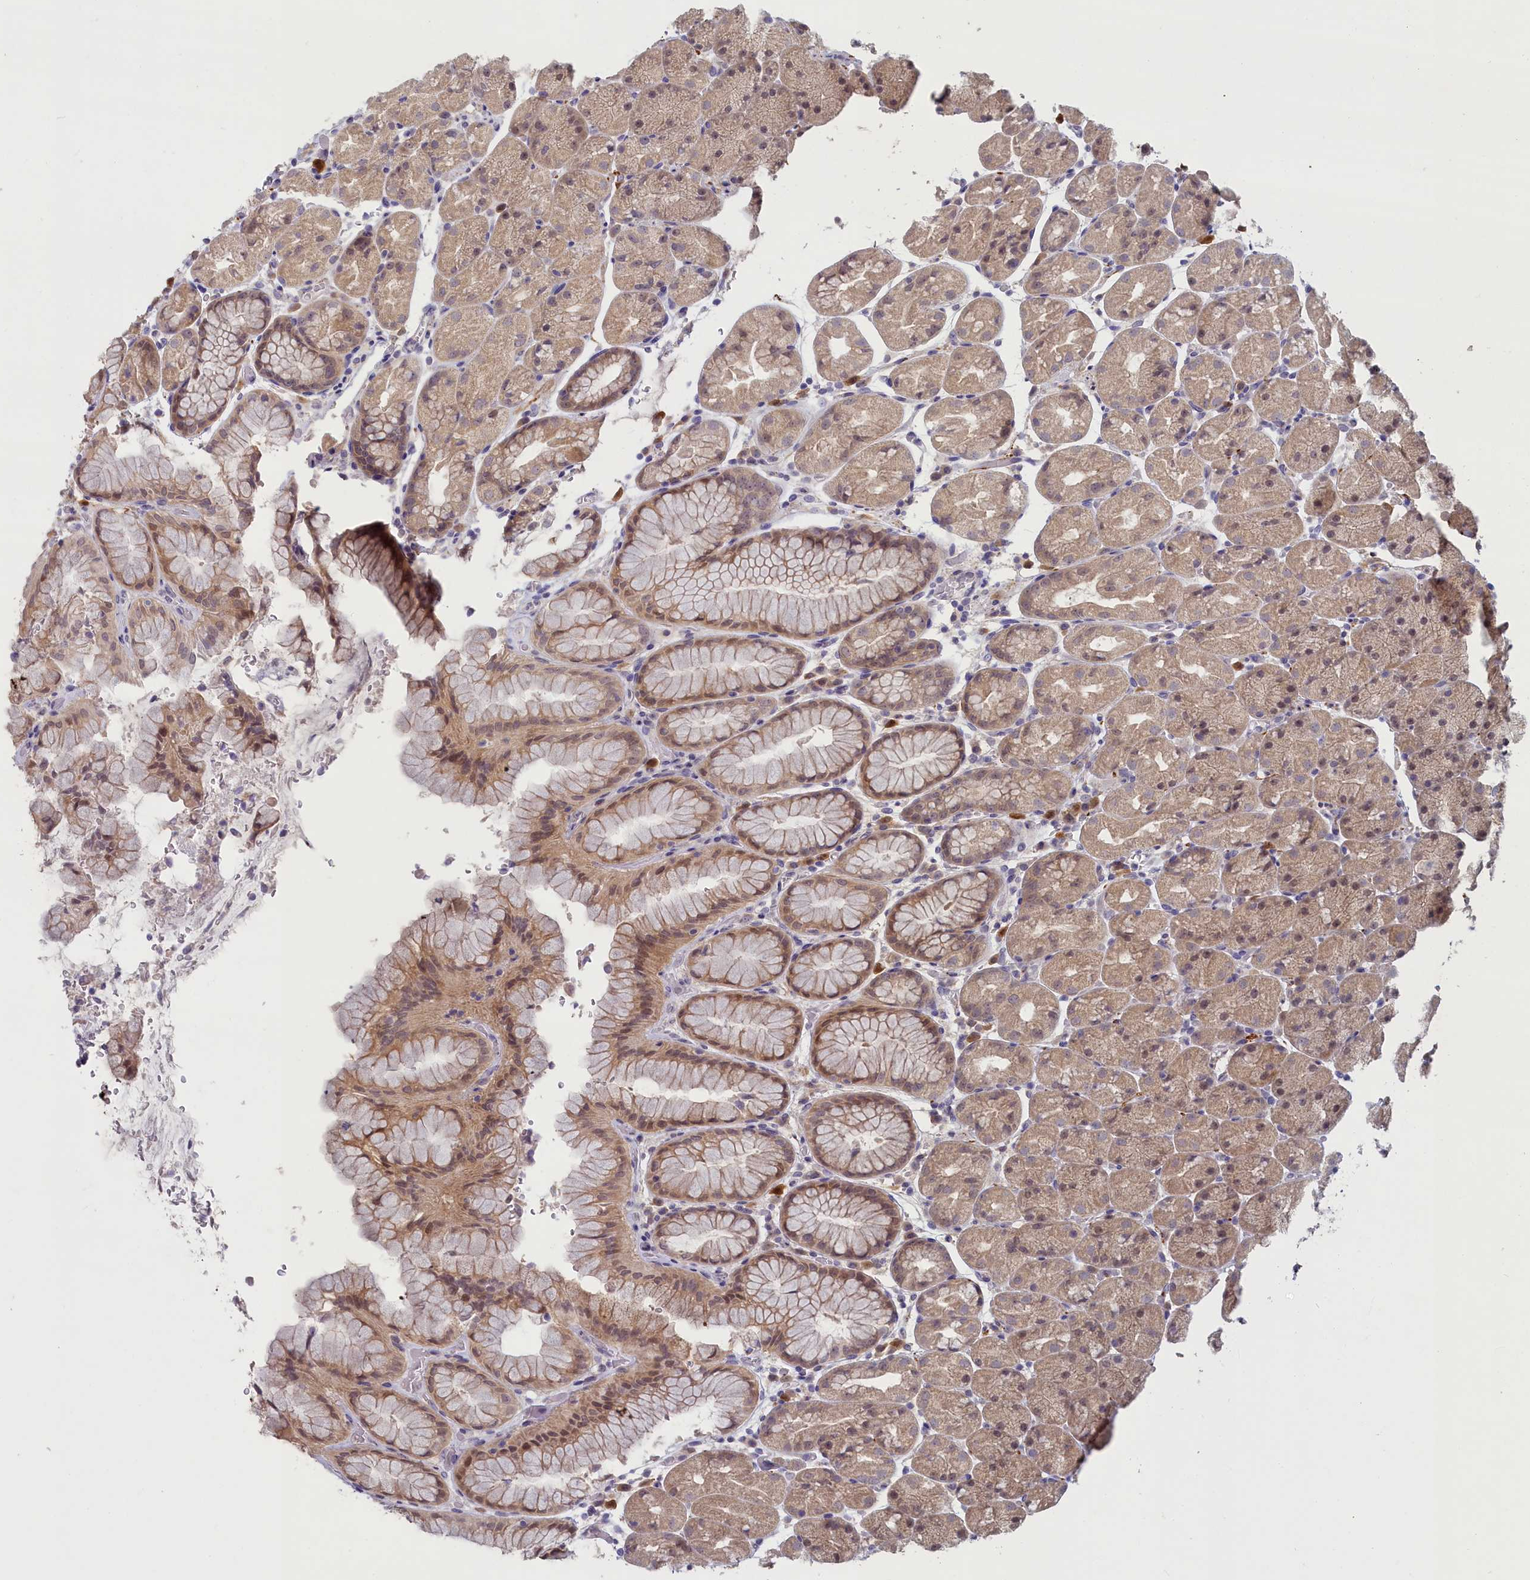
{"staining": {"intensity": "moderate", "quantity": ">75%", "location": "cytoplasmic/membranous,nuclear"}, "tissue": "stomach", "cell_type": "Glandular cells", "image_type": "normal", "snomed": [{"axis": "morphology", "description": "Normal tissue, NOS"}, {"axis": "topography", "description": "Stomach, upper"}, {"axis": "topography", "description": "Stomach, lower"}], "caption": "Stomach was stained to show a protein in brown. There is medium levels of moderate cytoplasmic/membranous,nuclear staining in approximately >75% of glandular cells. Using DAB (3,3'-diaminobenzidine) (brown) and hematoxylin (blue) stains, captured at high magnification using brightfield microscopy.", "gene": "UCHL3", "patient": {"sex": "male", "age": 67}}